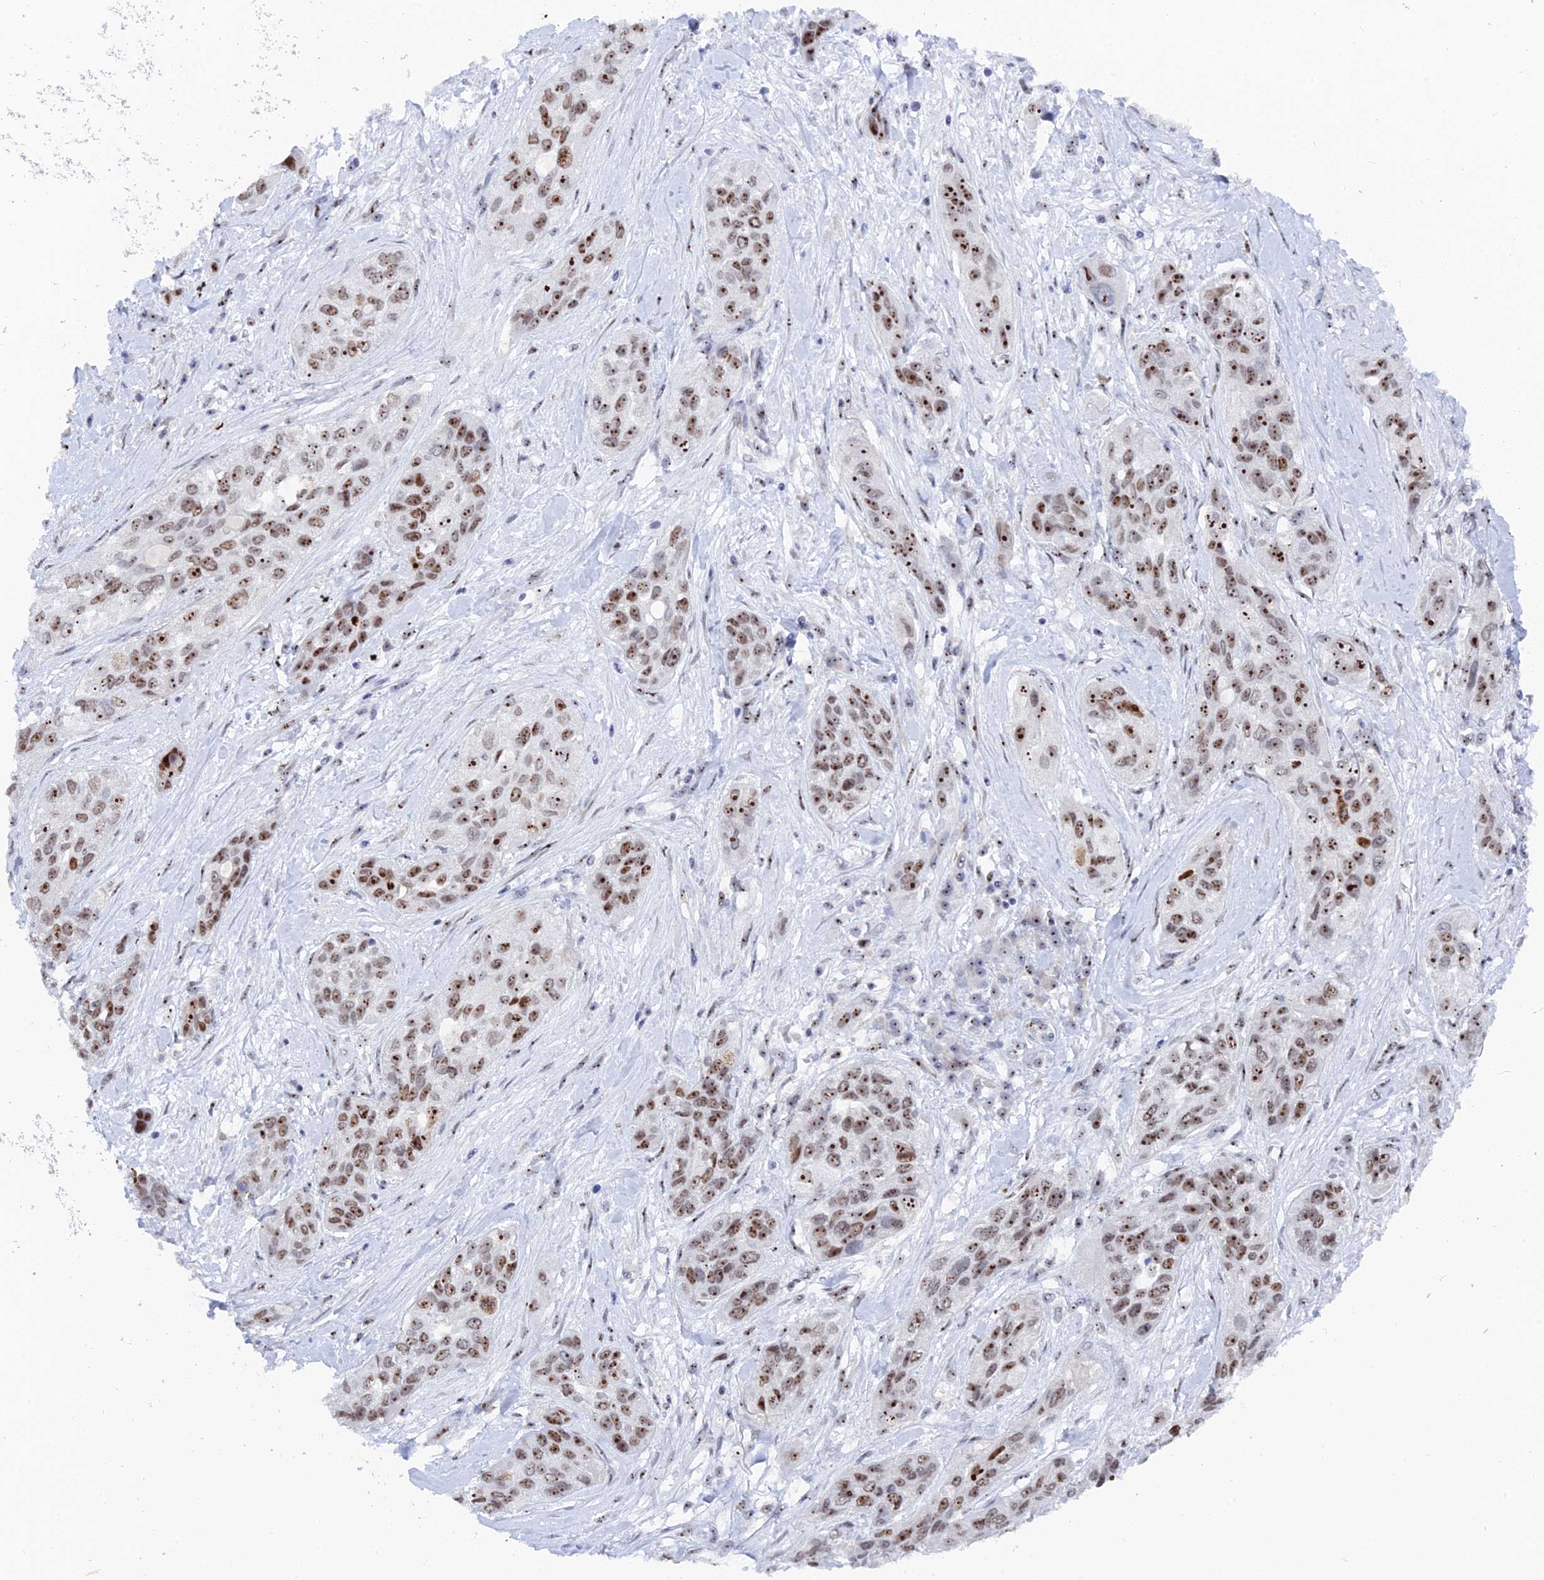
{"staining": {"intensity": "moderate", "quantity": ">75%", "location": "nuclear"}, "tissue": "lung cancer", "cell_type": "Tumor cells", "image_type": "cancer", "snomed": [{"axis": "morphology", "description": "Squamous cell carcinoma, NOS"}, {"axis": "topography", "description": "Lung"}], "caption": "Protein staining of lung squamous cell carcinoma tissue demonstrates moderate nuclear positivity in approximately >75% of tumor cells. The protein is shown in brown color, while the nuclei are stained blue.", "gene": "RSL1D1", "patient": {"sex": "female", "age": 70}}